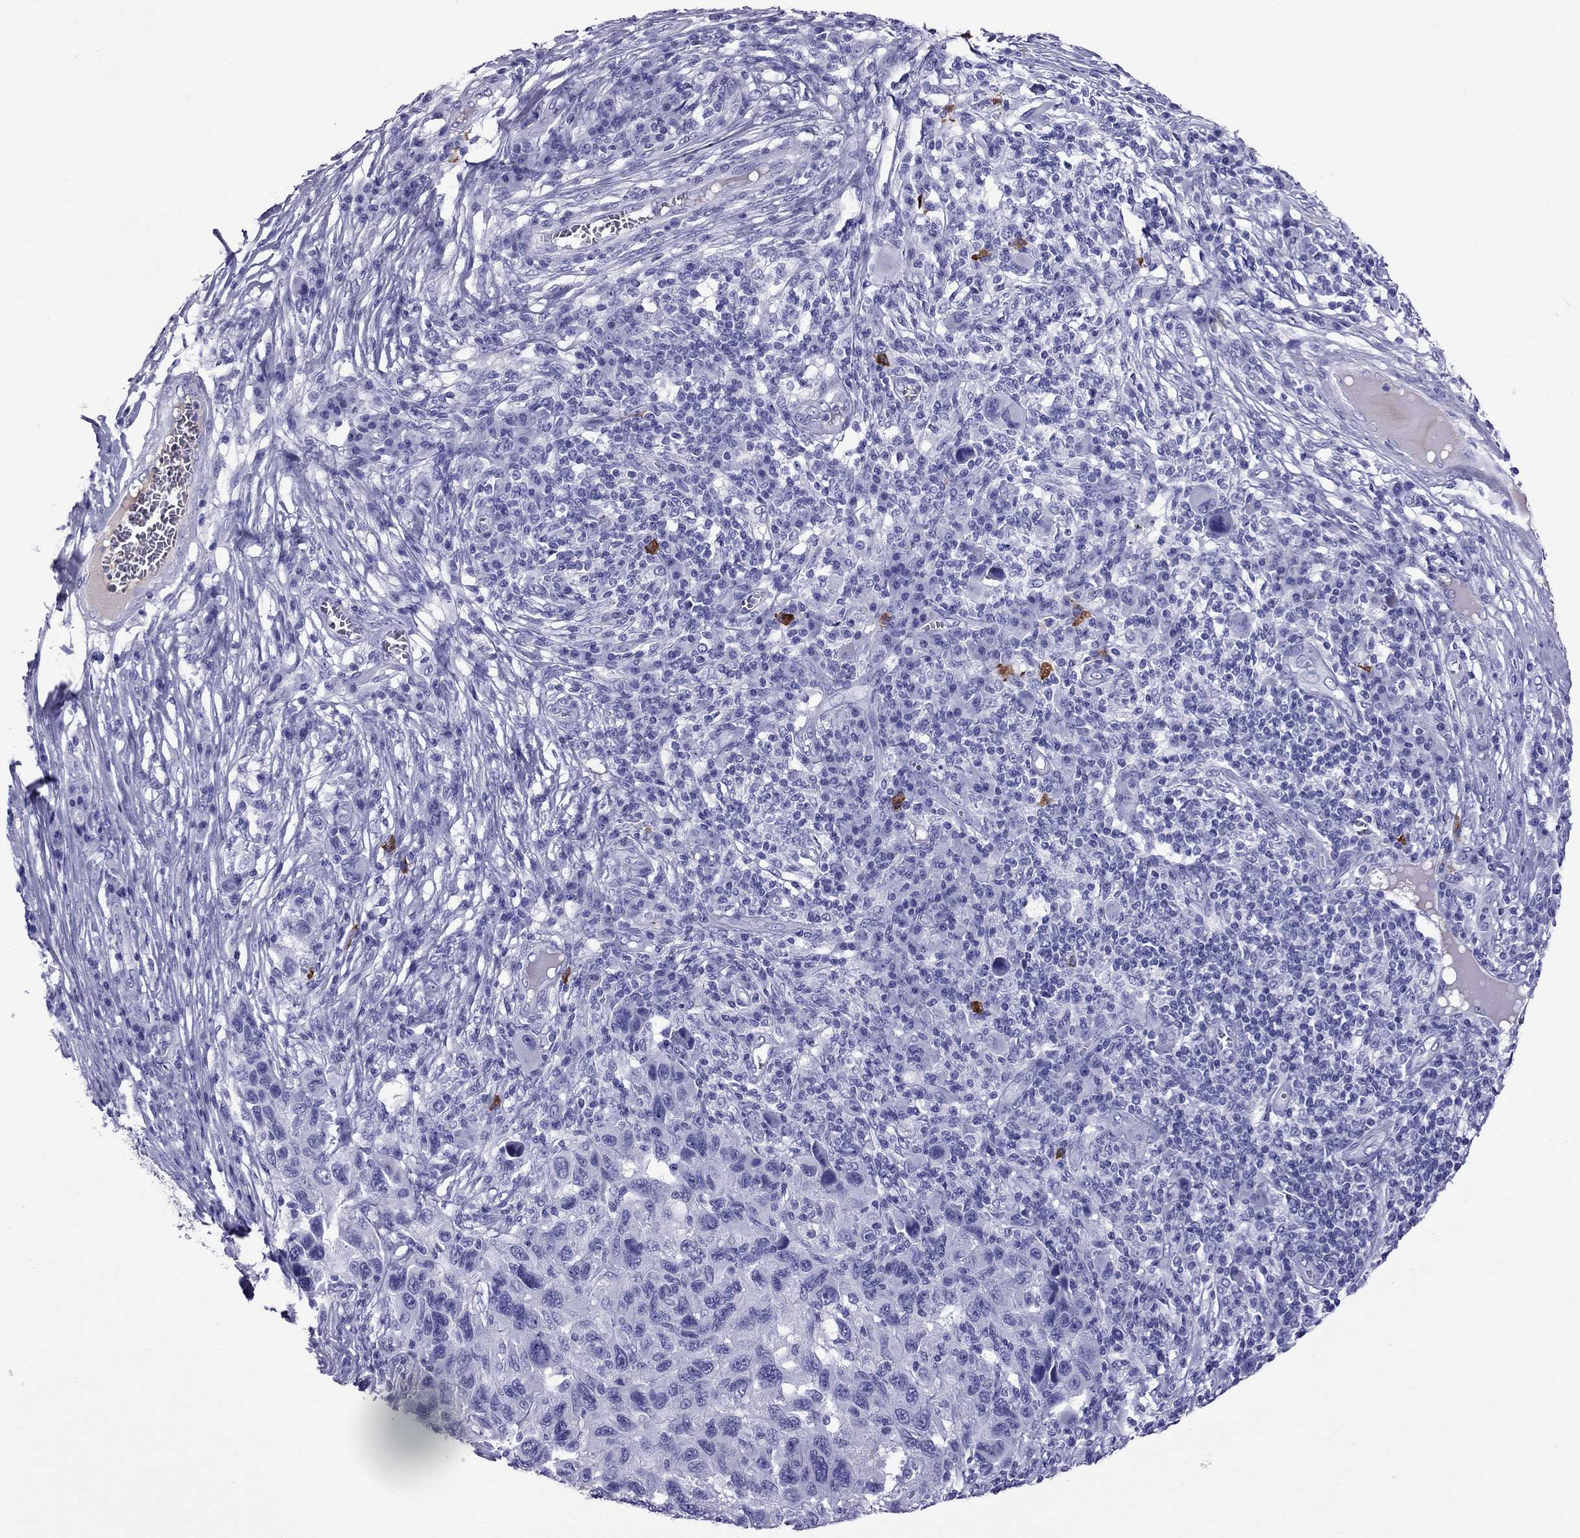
{"staining": {"intensity": "negative", "quantity": "none", "location": "none"}, "tissue": "melanoma", "cell_type": "Tumor cells", "image_type": "cancer", "snomed": [{"axis": "morphology", "description": "Malignant melanoma, NOS"}, {"axis": "topography", "description": "Skin"}], "caption": "IHC image of human malignant melanoma stained for a protein (brown), which displays no staining in tumor cells. (Stains: DAB immunohistochemistry with hematoxylin counter stain, Microscopy: brightfield microscopy at high magnification).", "gene": "SCART1", "patient": {"sex": "male", "age": 53}}